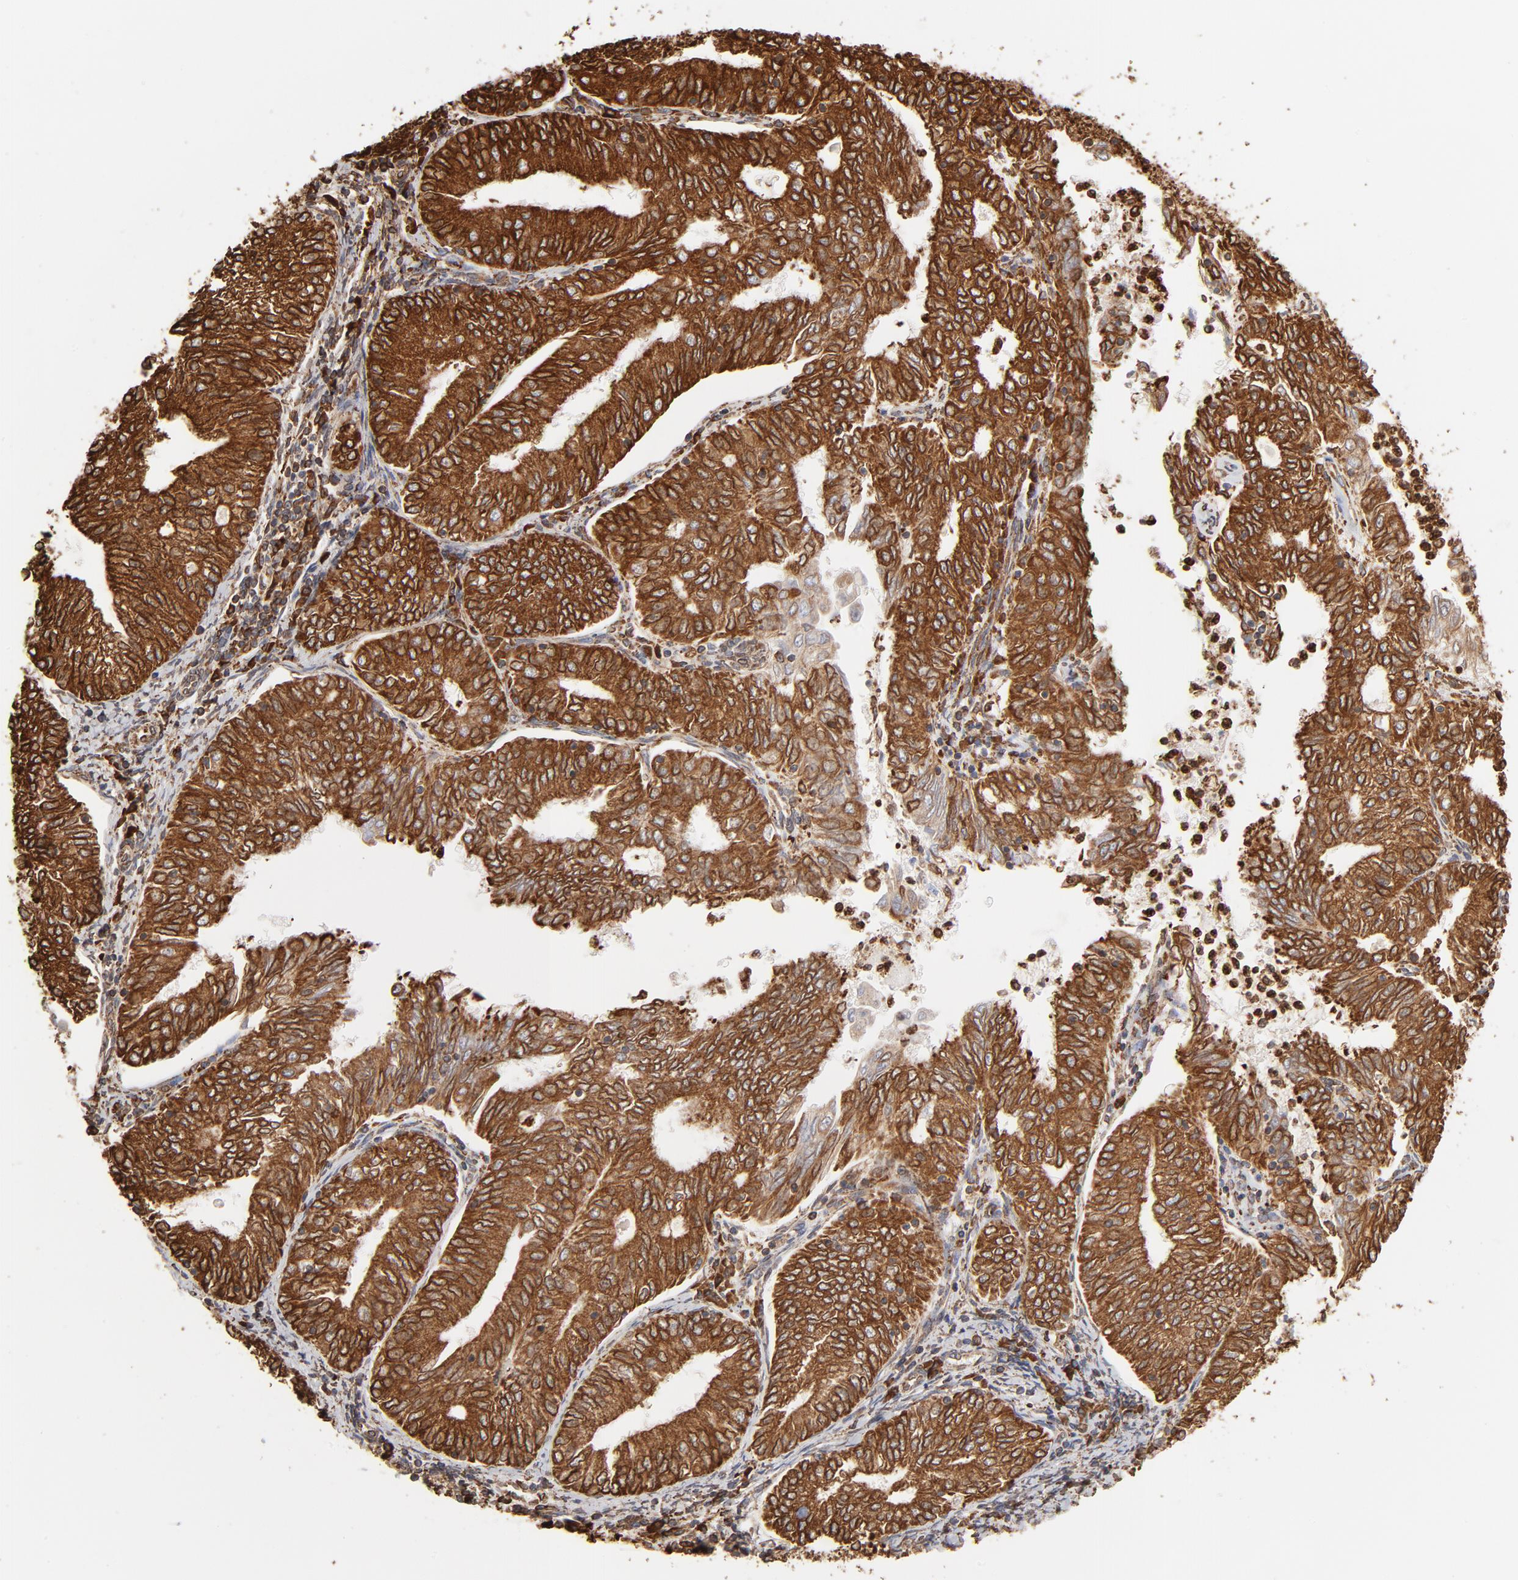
{"staining": {"intensity": "strong", "quantity": ">75%", "location": "cytoplasmic/membranous"}, "tissue": "endometrial cancer", "cell_type": "Tumor cells", "image_type": "cancer", "snomed": [{"axis": "morphology", "description": "Adenocarcinoma, NOS"}, {"axis": "topography", "description": "Endometrium"}], "caption": "High-power microscopy captured an IHC photomicrograph of endometrial cancer, revealing strong cytoplasmic/membranous expression in about >75% of tumor cells.", "gene": "CANX", "patient": {"sex": "female", "age": 69}}